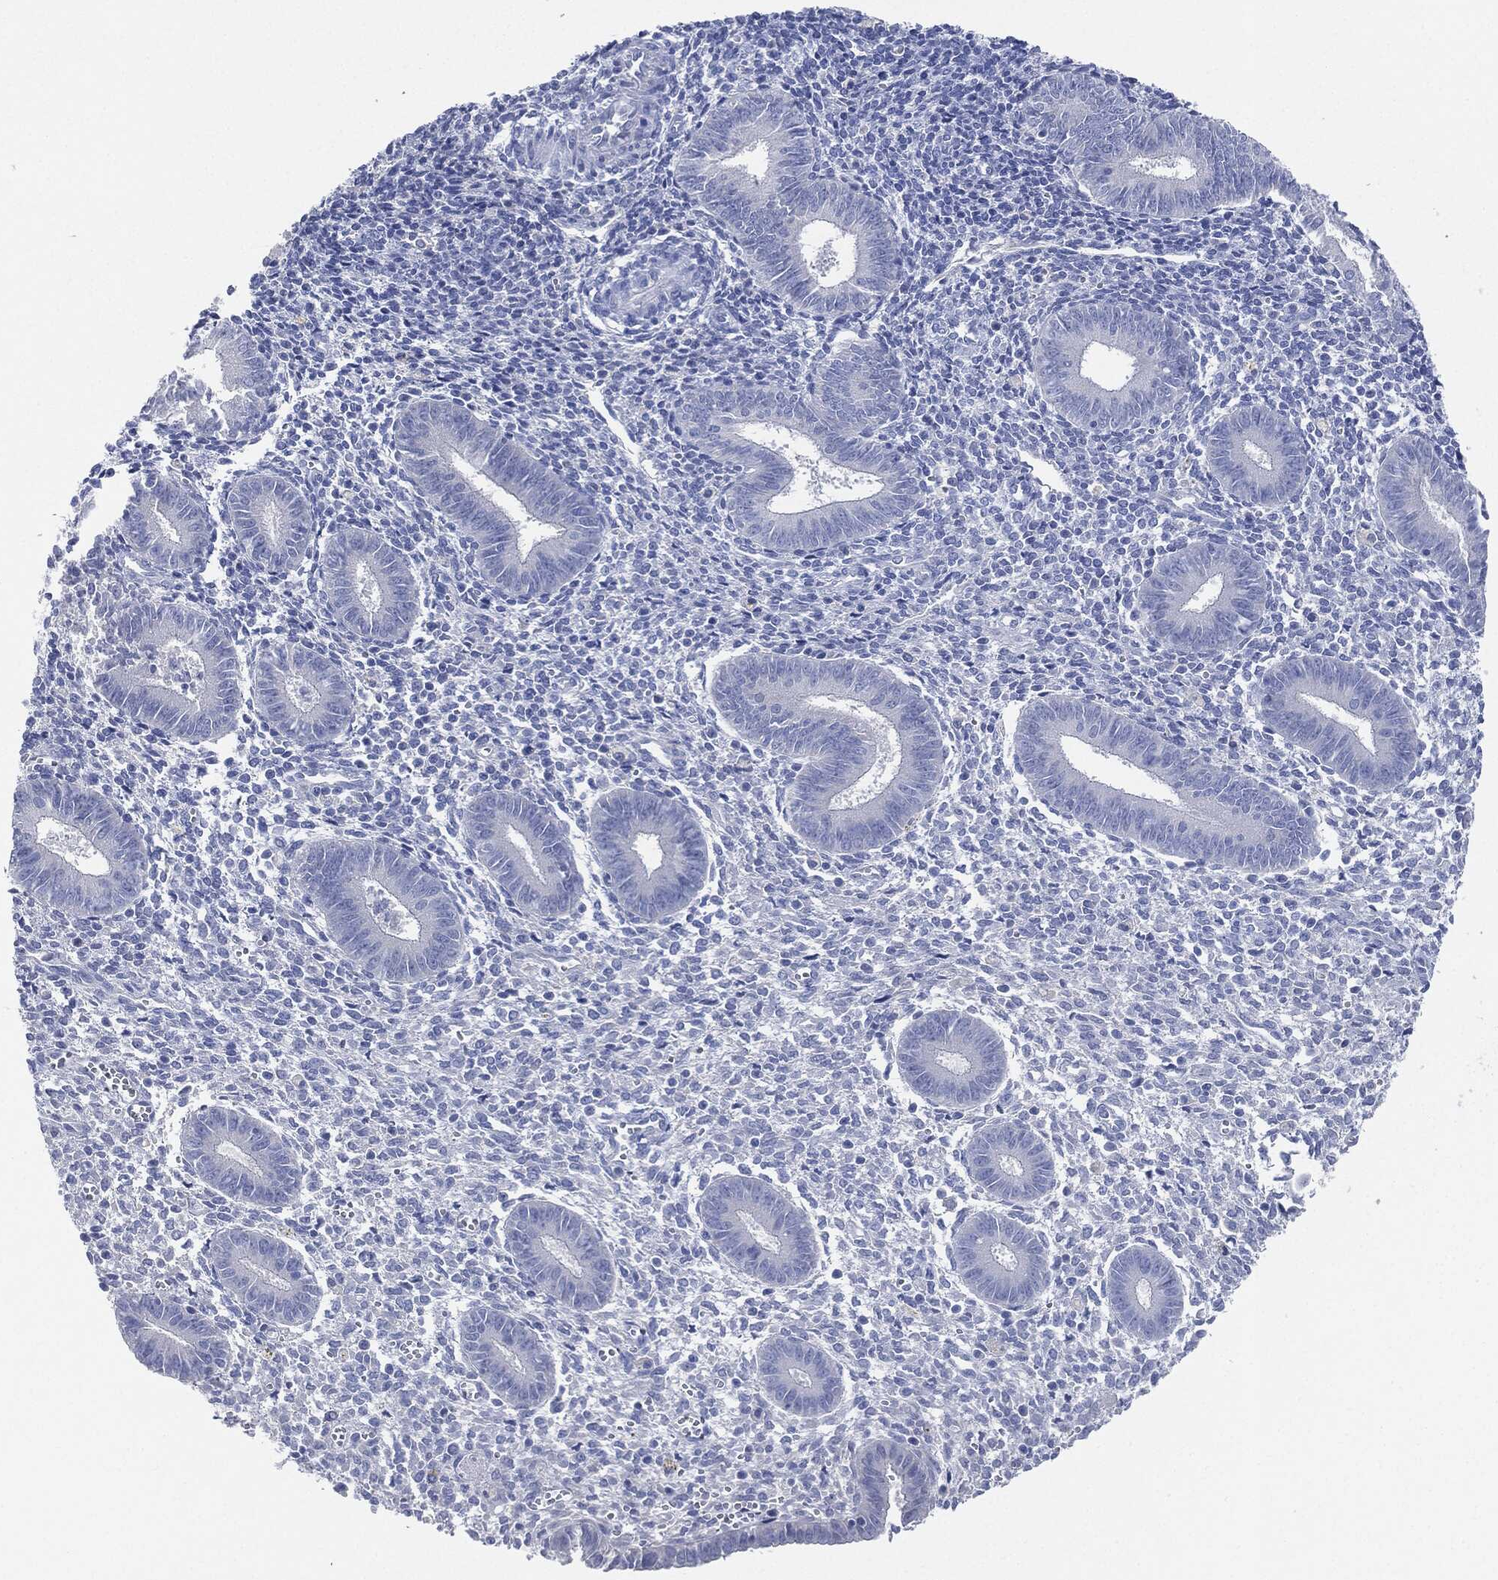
{"staining": {"intensity": "negative", "quantity": "none", "location": "none"}, "tissue": "endometrium", "cell_type": "Cells in endometrial stroma", "image_type": "normal", "snomed": [{"axis": "morphology", "description": "Normal tissue, NOS"}, {"axis": "topography", "description": "Endometrium"}], "caption": "This is an IHC photomicrograph of benign endometrium. There is no positivity in cells in endometrial stroma.", "gene": "AFP", "patient": {"sex": "female", "age": 25}}